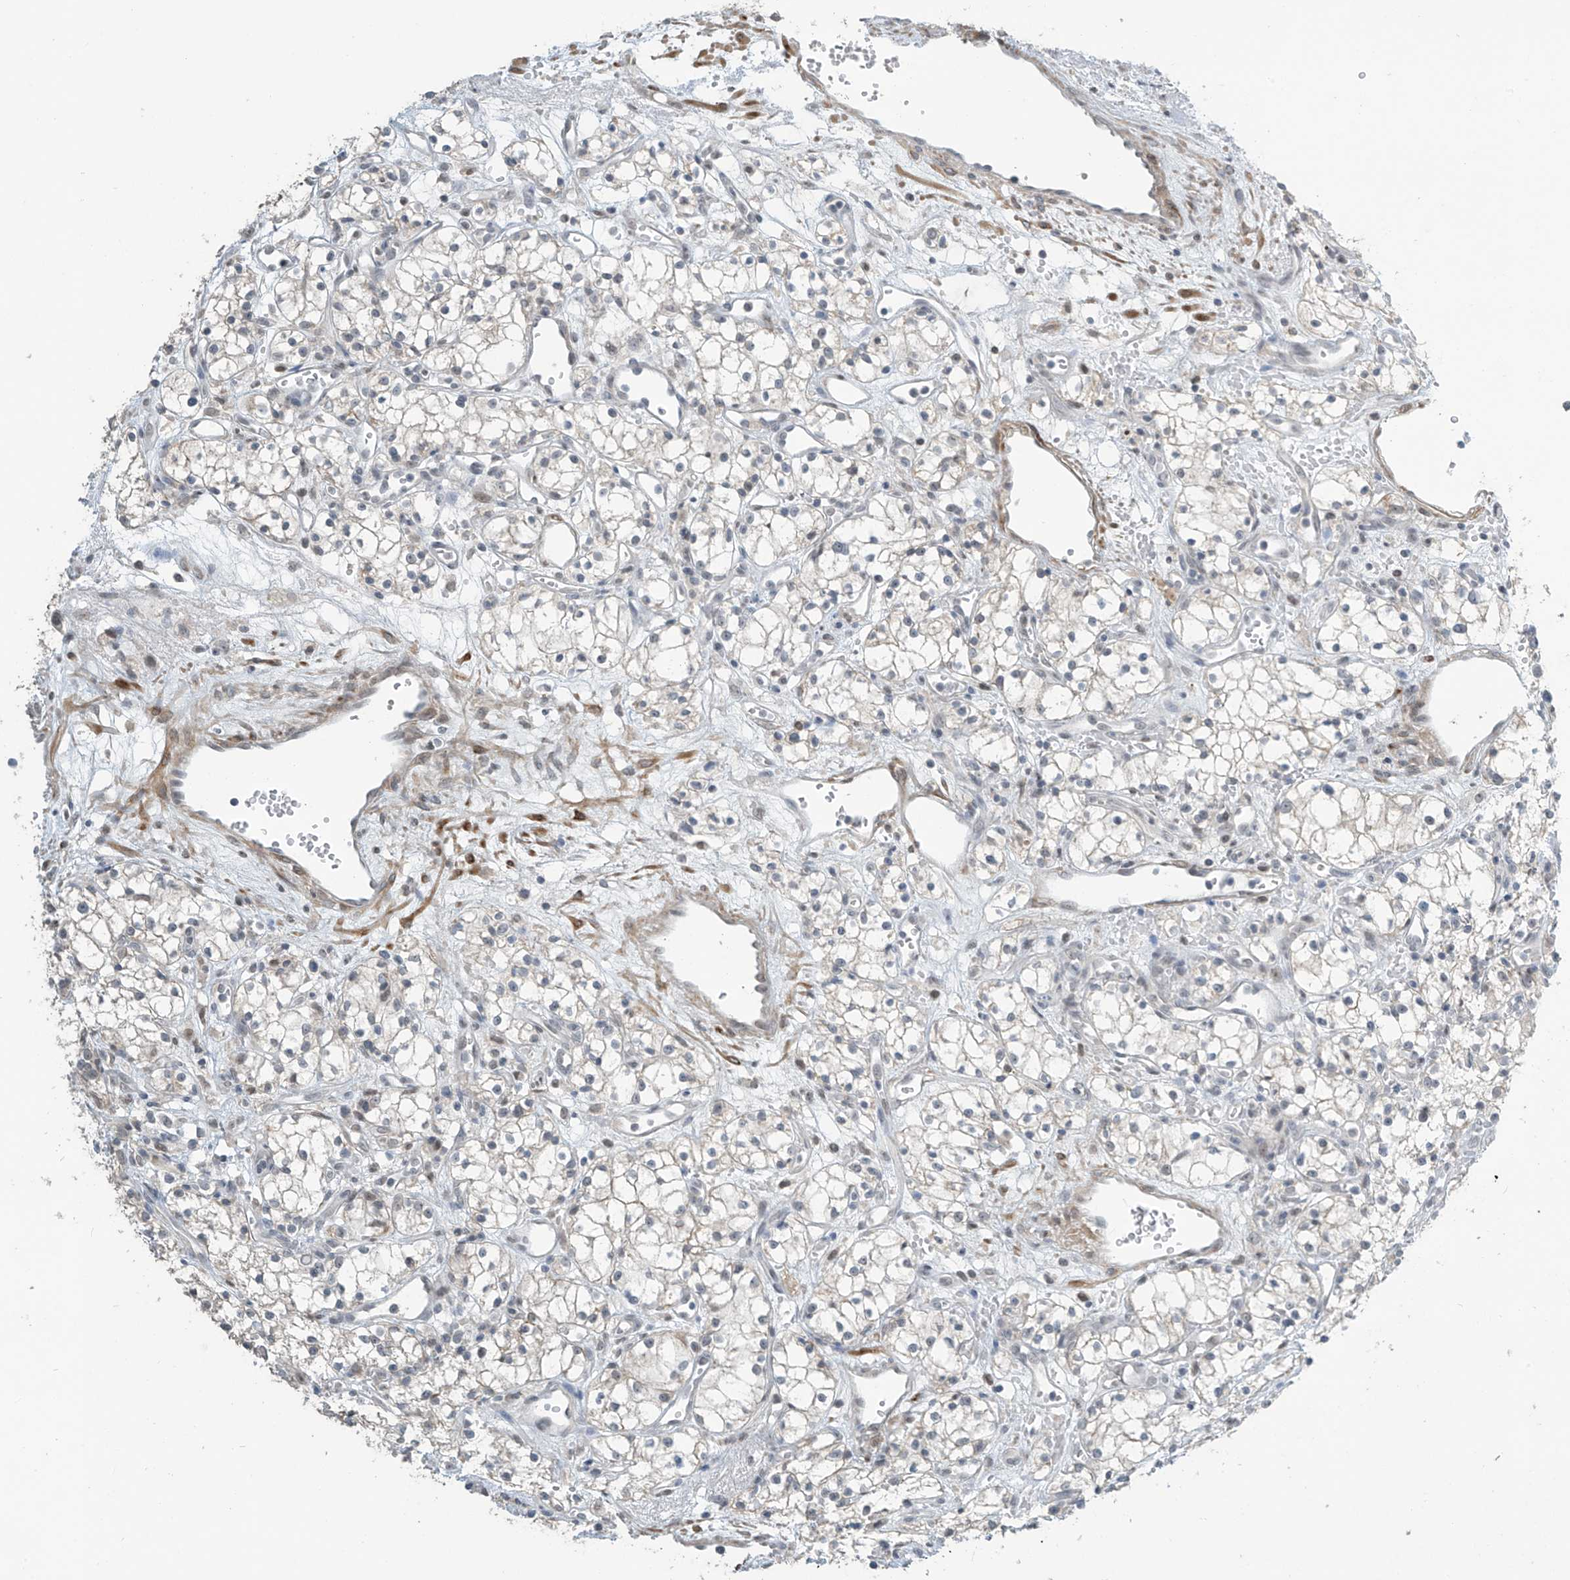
{"staining": {"intensity": "negative", "quantity": "none", "location": "none"}, "tissue": "renal cancer", "cell_type": "Tumor cells", "image_type": "cancer", "snomed": [{"axis": "morphology", "description": "Adenocarcinoma, NOS"}, {"axis": "topography", "description": "Kidney"}], "caption": "A micrograph of renal cancer (adenocarcinoma) stained for a protein reveals no brown staining in tumor cells. (DAB immunohistochemistry with hematoxylin counter stain).", "gene": "METAP1D", "patient": {"sex": "male", "age": 59}}